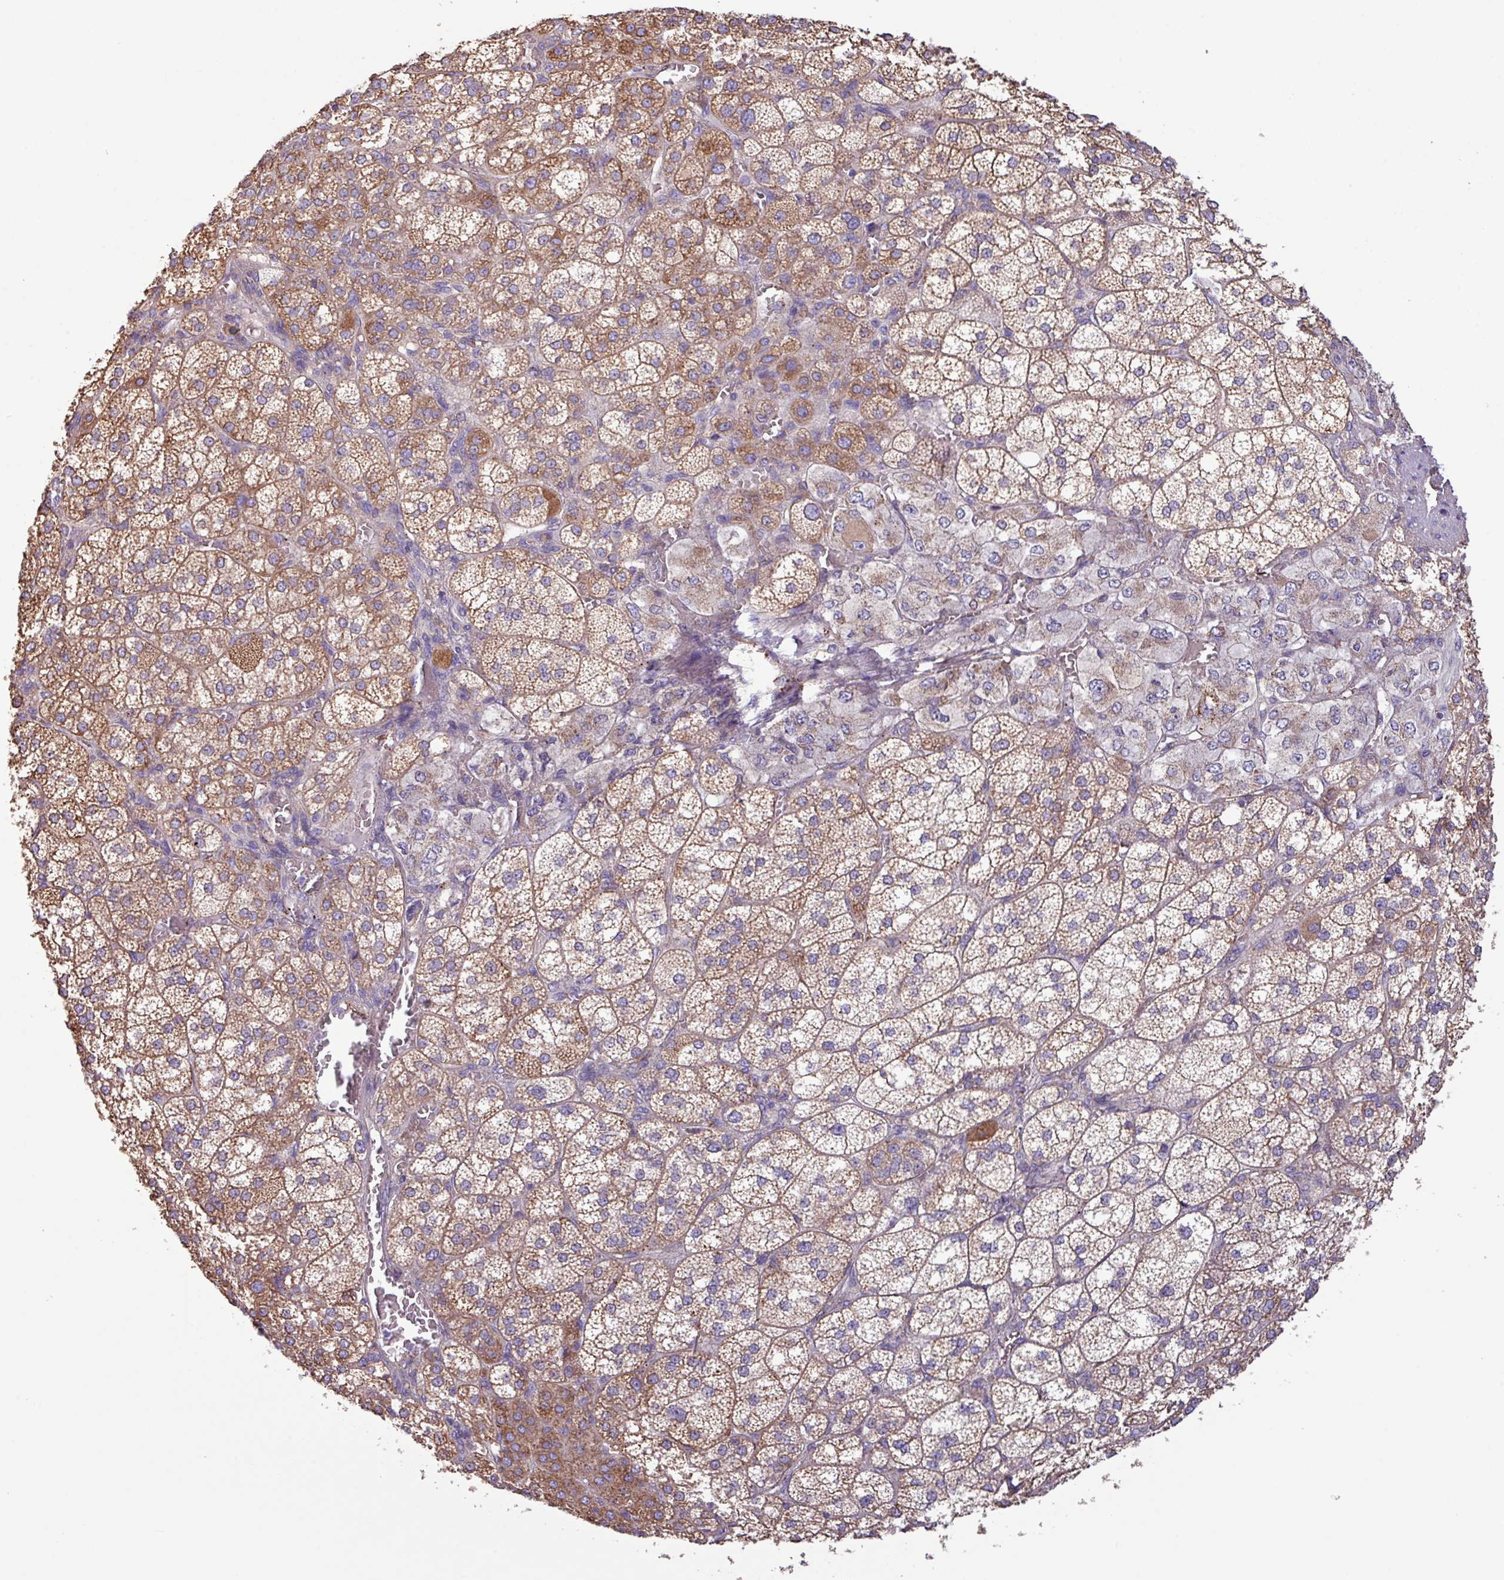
{"staining": {"intensity": "moderate", "quantity": ">75%", "location": "cytoplasmic/membranous"}, "tissue": "adrenal gland", "cell_type": "Glandular cells", "image_type": "normal", "snomed": [{"axis": "morphology", "description": "Normal tissue, NOS"}, {"axis": "topography", "description": "Adrenal gland"}], "caption": "The immunohistochemical stain shows moderate cytoplasmic/membranous staining in glandular cells of normal adrenal gland.", "gene": "PPM1J", "patient": {"sex": "female", "age": 60}}